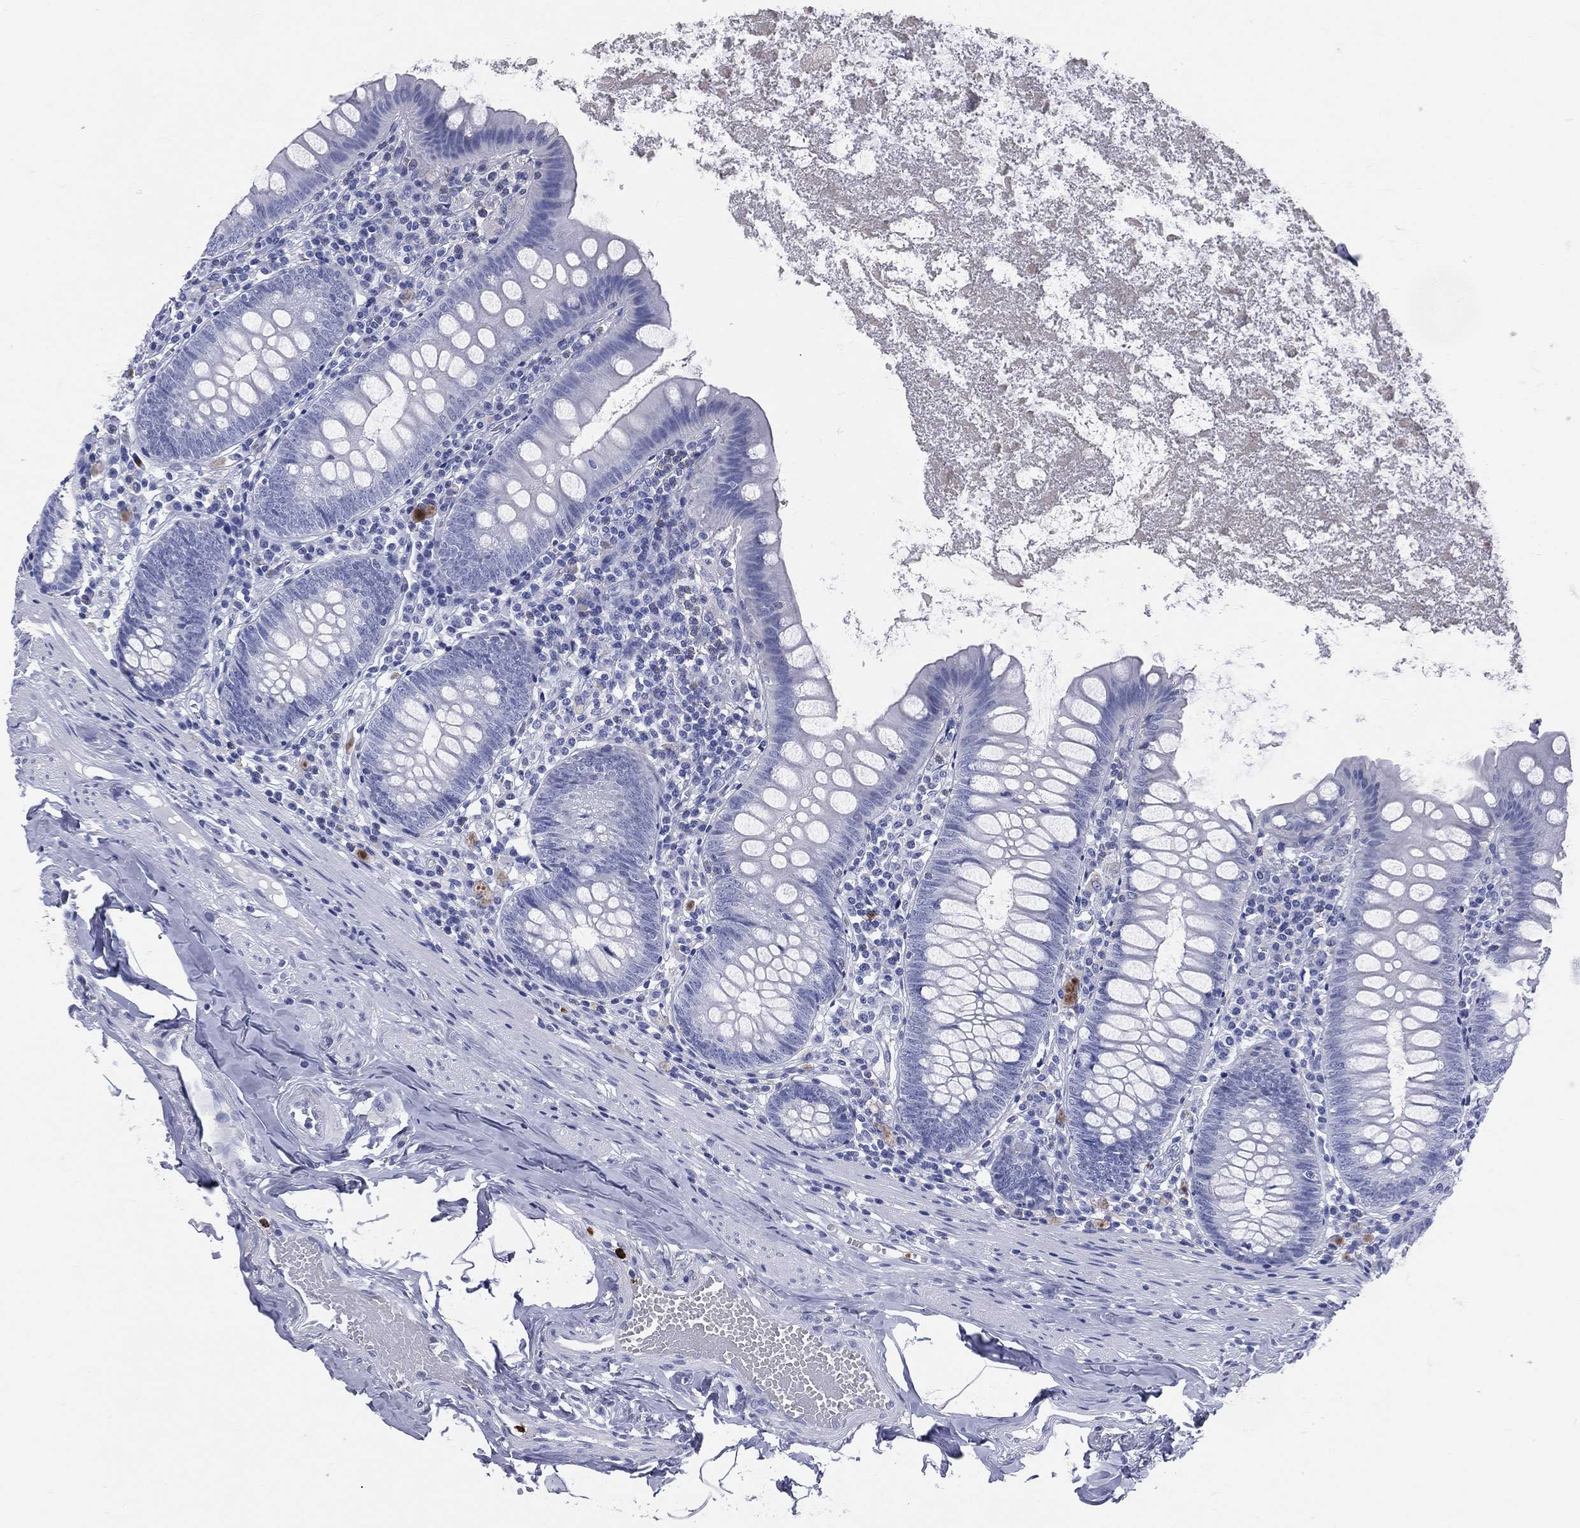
{"staining": {"intensity": "negative", "quantity": "none", "location": "none"}, "tissue": "appendix", "cell_type": "Glandular cells", "image_type": "normal", "snomed": [{"axis": "morphology", "description": "Normal tissue, NOS"}, {"axis": "topography", "description": "Appendix"}], "caption": "DAB immunohistochemical staining of unremarkable human appendix displays no significant staining in glandular cells. Nuclei are stained in blue.", "gene": "PGLYRP1", "patient": {"sex": "female", "age": 82}}